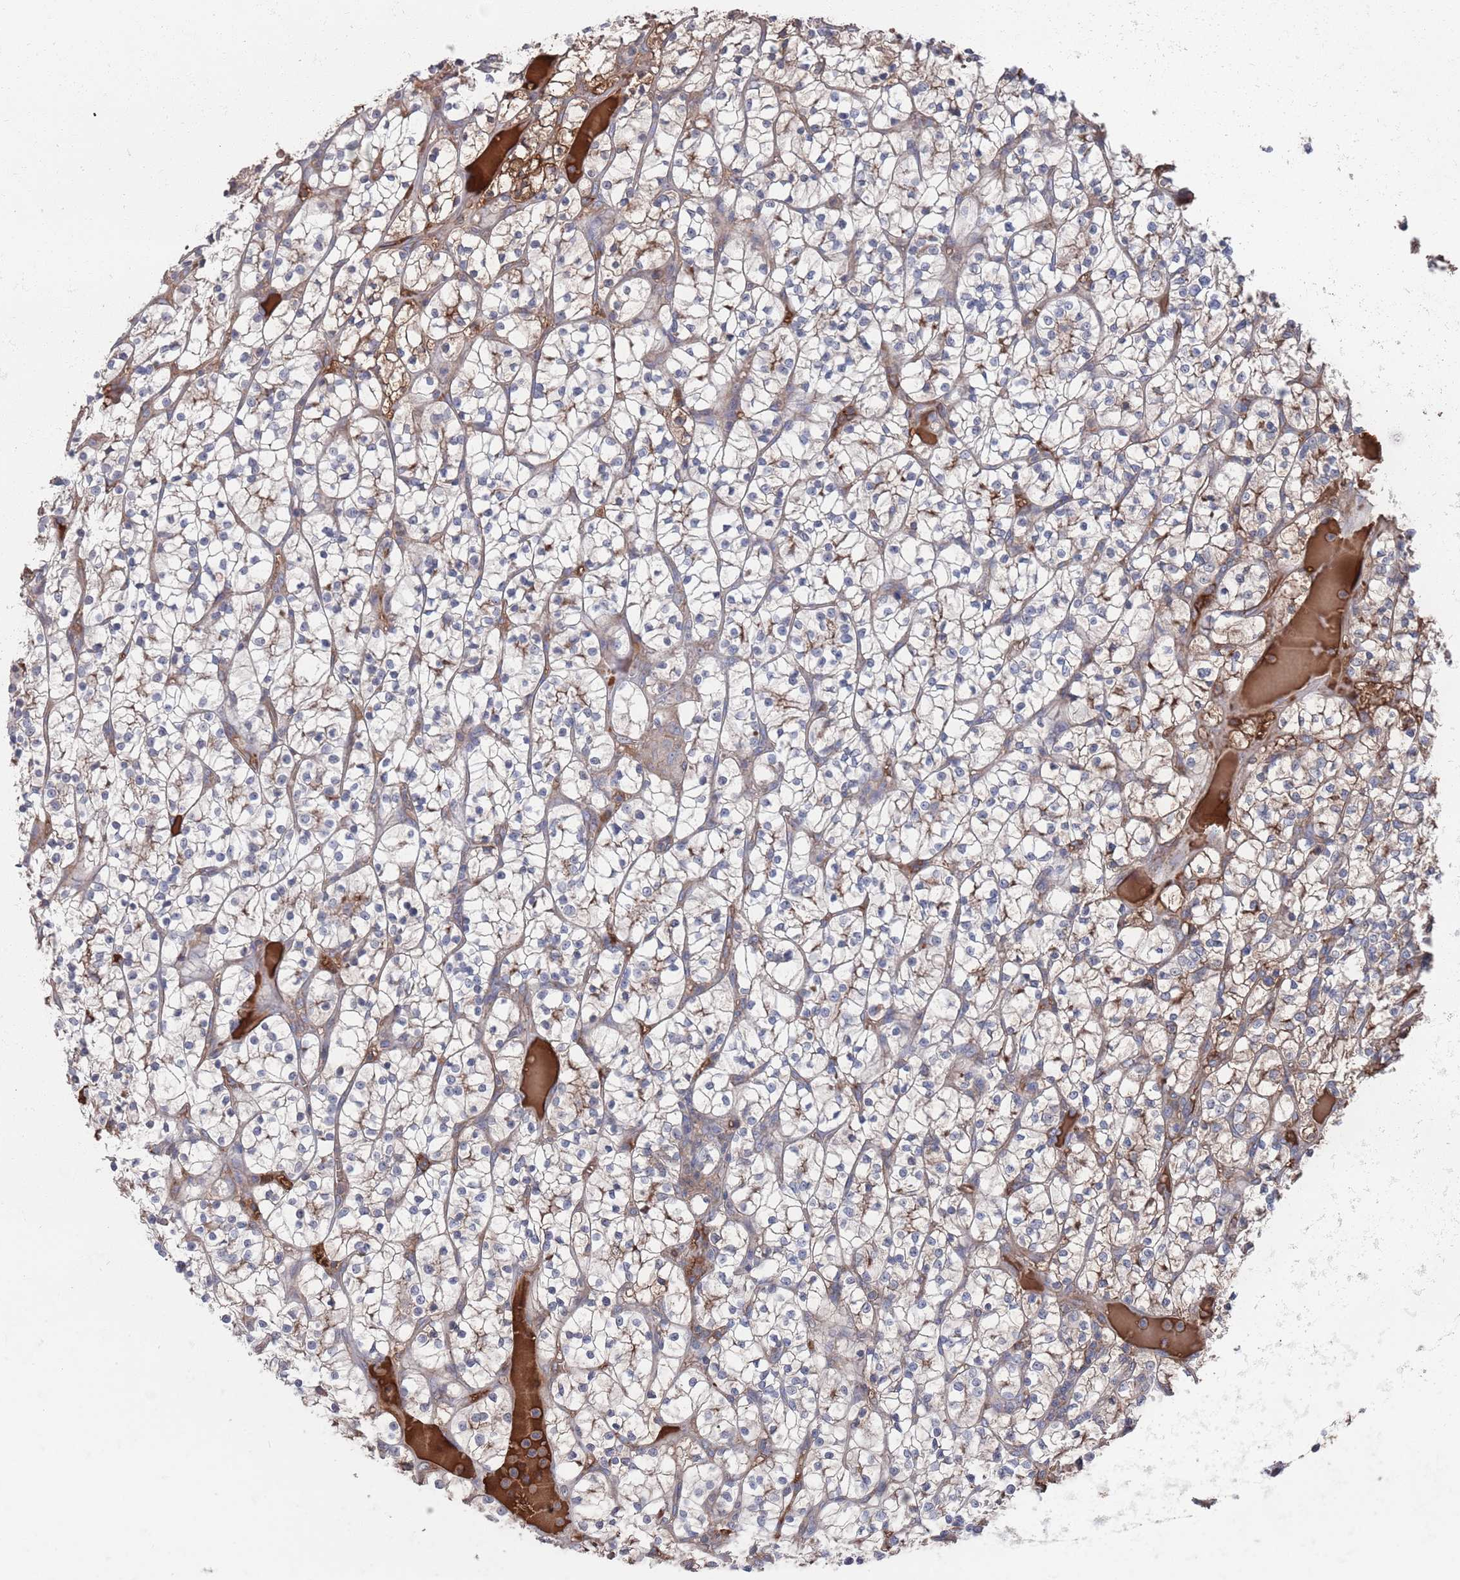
{"staining": {"intensity": "moderate", "quantity": "25%-75%", "location": "cytoplasmic/membranous"}, "tissue": "renal cancer", "cell_type": "Tumor cells", "image_type": "cancer", "snomed": [{"axis": "morphology", "description": "Adenocarcinoma, NOS"}, {"axis": "topography", "description": "Kidney"}], "caption": "An IHC histopathology image of tumor tissue is shown. Protein staining in brown labels moderate cytoplasmic/membranous positivity in renal cancer within tumor cells.", "gene": "PLEKHA4", "patient": {"sex": "female", "age": 64}}